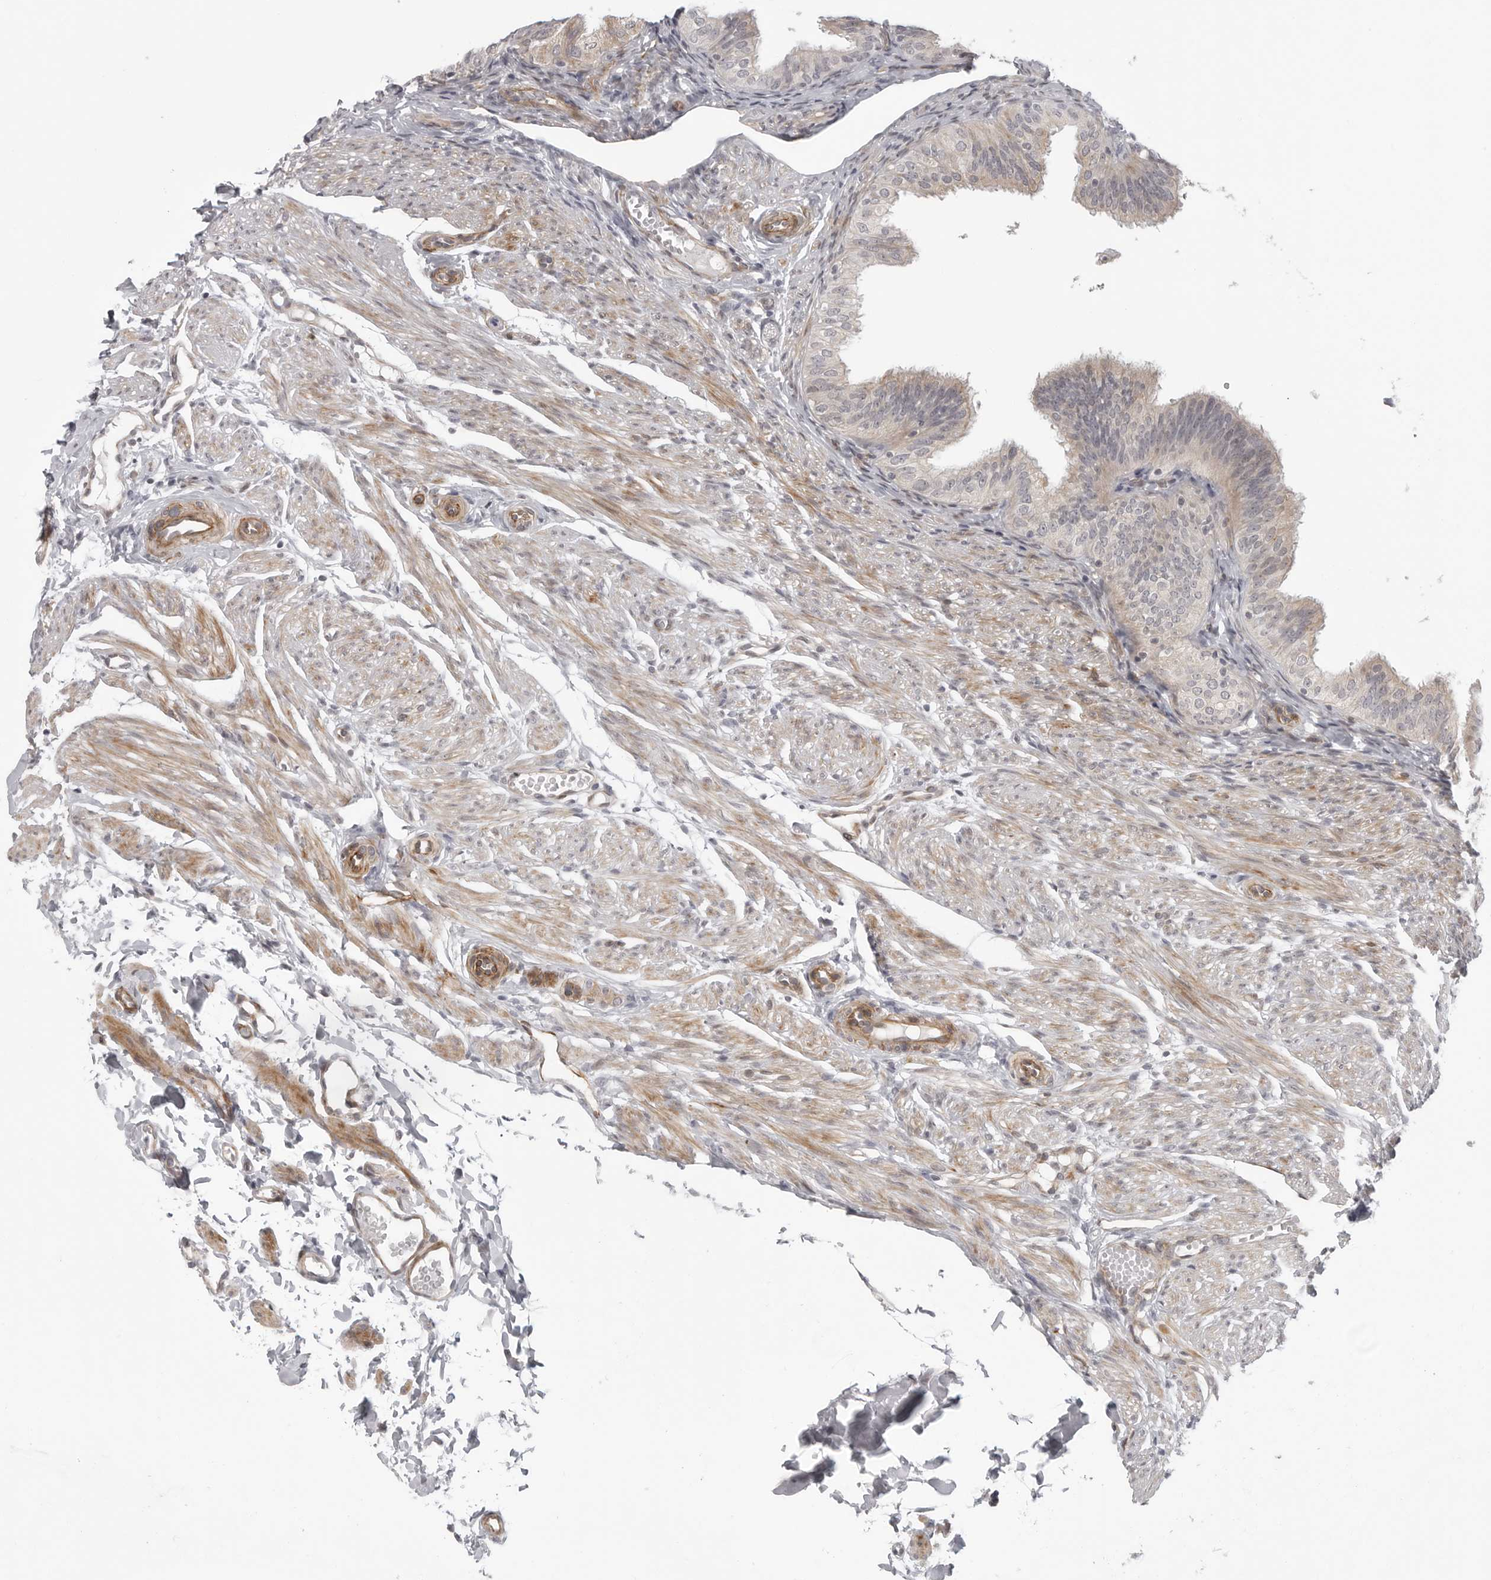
{"staining": {"intensity": "negative", "quantity": "none", "location": "none"}, "tissue": "fallopian tube", "cell_type": "Glandular cells", "image_type": "normal", "snomed": [{"axis": "morphology", "description": "Normal tissue, NOS"}, {"axis": "topography", "description": "Fallopian tube"}], "caption": "Immunohistochemistry photomicrograph of normal fallopian tube stained for a protein (brown), which demonstrates no staining in glandular cells.", "gene": "TUT4", "patient": {"sex": "female", "age": 35}}